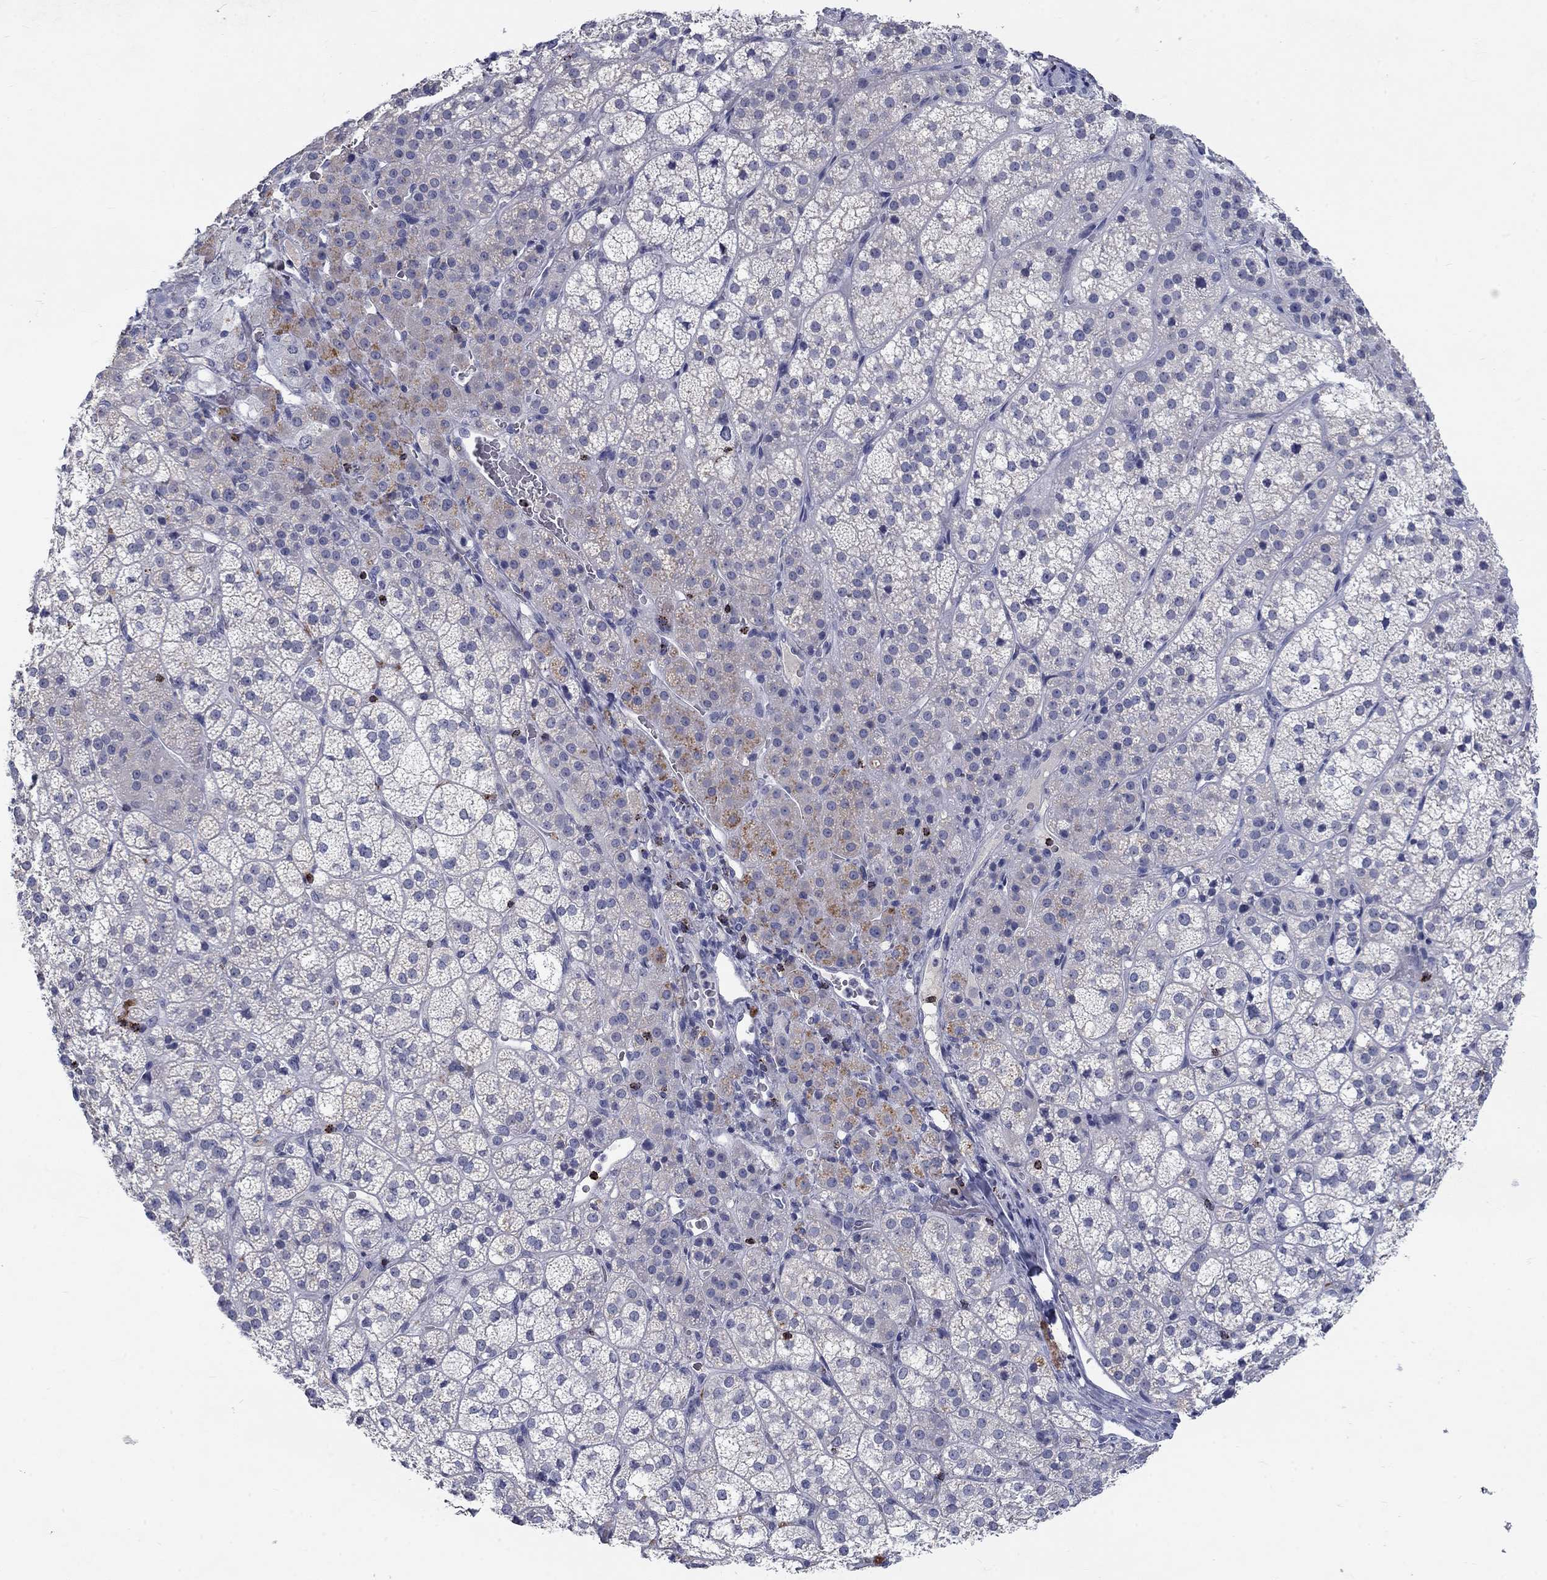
{"staining": {"intensity": "moderate", "quantity": "<25%", "location": "cytoplasmic/membranous"}, "tissue": "adrenal gland", "cell_type": "Glandular cells", "image_type": "normal", "snomed": [{"axis": "morphology", "description": "Normal tissue, NOS"}, {"axis": "topography", "description": "Adrenal gland"}], "caption": "IHC of benign human adrenal gland shows low levels of moderate cytoplasmic/membranous positivity in about <25% of glandular cells. The protein of interest is shown in brown color, while the nuclei are stained blue.", "gene": "GZMA", "patient": {"sex": "female", "age": 60}}